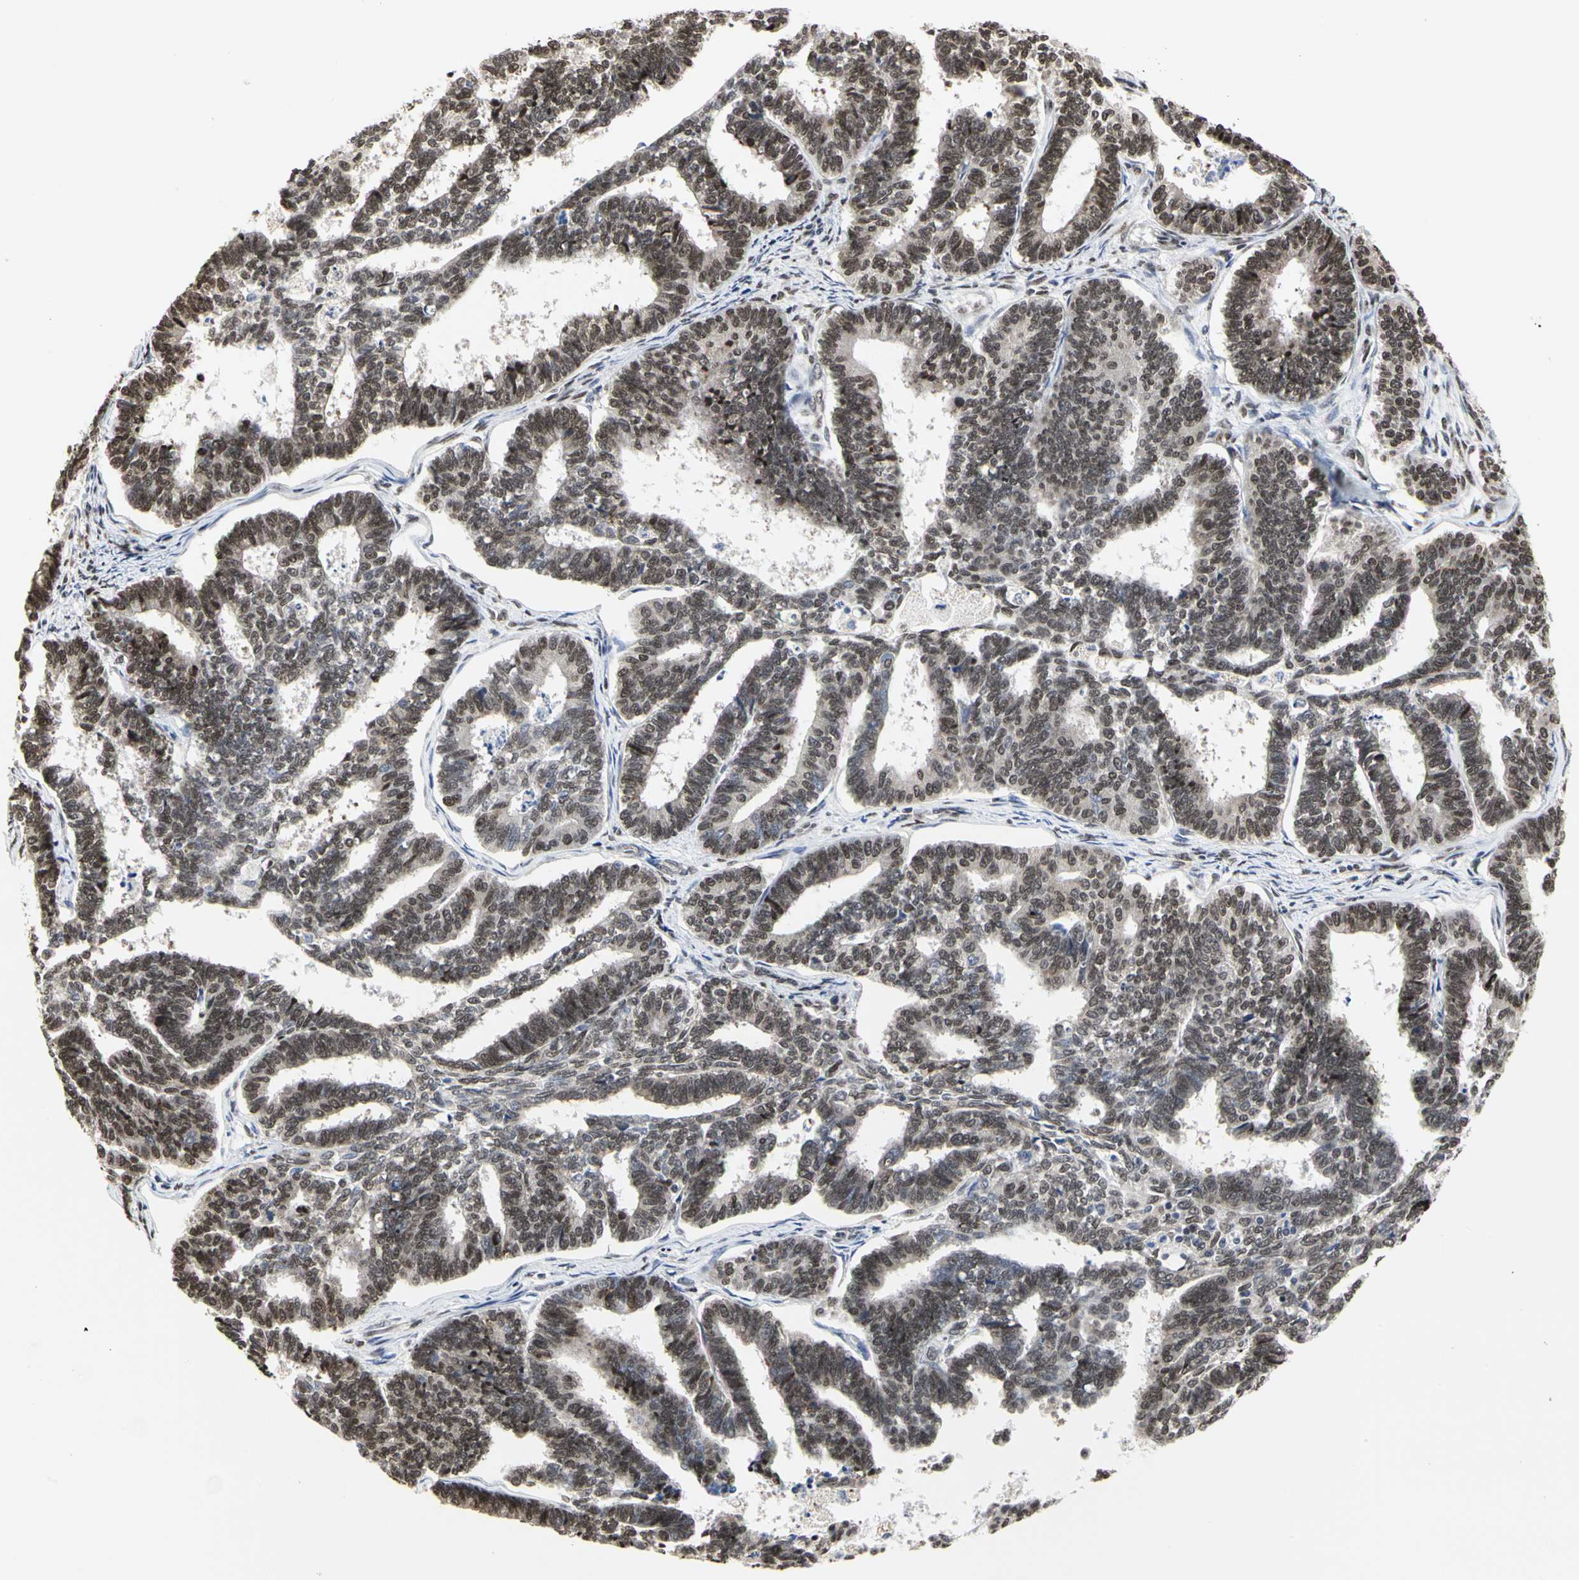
{"staining": {"intensity": "moderate", "quantity": ">75%", "location": "nuclear"}, "tissue": "endometrial cancer", "cell_type": "Tumor cells", "image_type": "cancer", "snomed": [{"axis": "morphology", "description": "Adenocarcinoma, NOS"}, {"axis": "topography", "description": "Endometrium"}], "caption": "Immunohistochemical staining of human endometrial cancer (adenocarcinoma) demonstrates moderate nuclear protein expression in about >75% of tumor cells.", "gene": "PRMT3", "patient": {"sex": "female", "age": 70}}